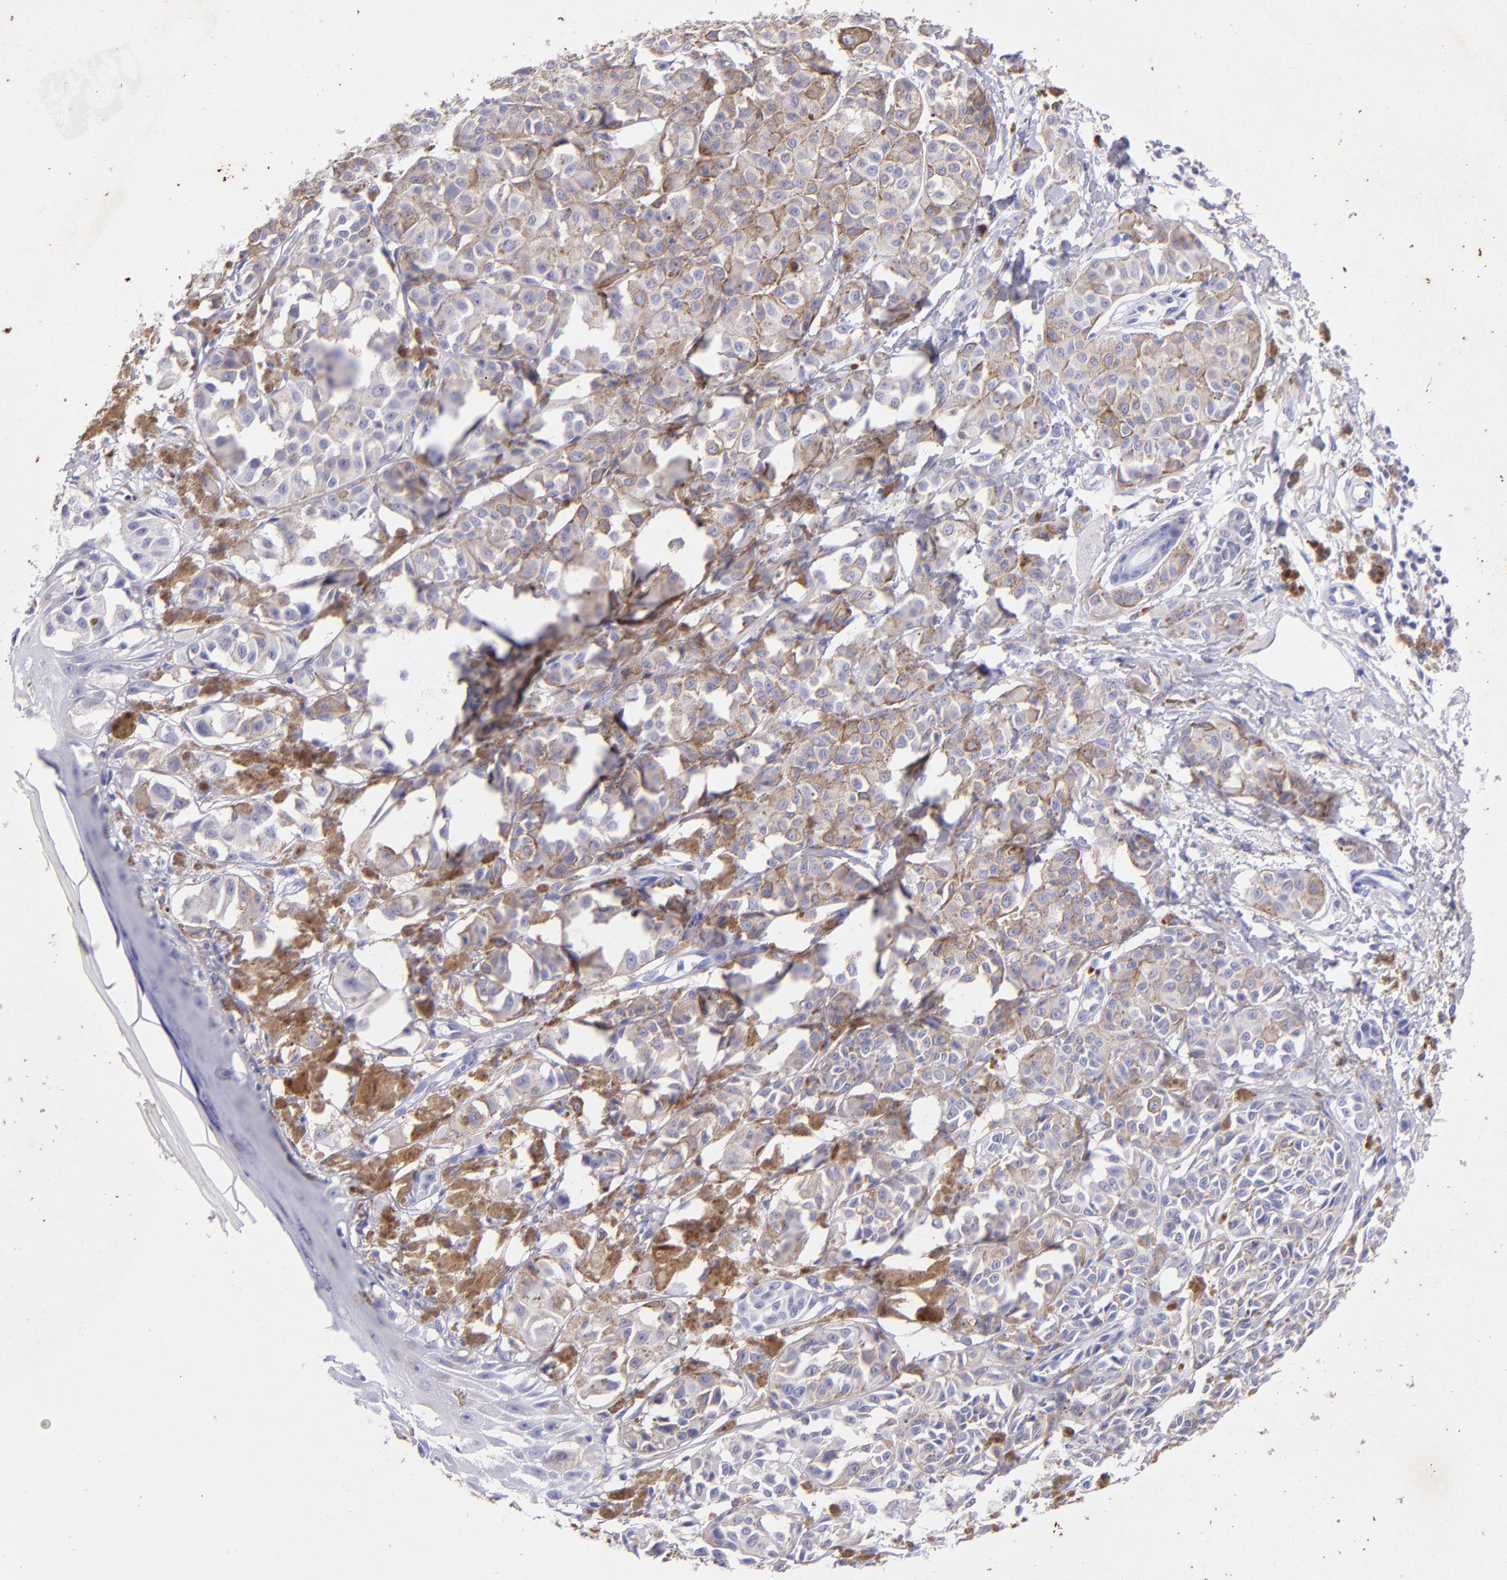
{"staining": {"intensity": "moderate", "quantity": "25%-75%", "location": "cytoplasmic/membranous"}, "tissue": "melanoma", "cell_type": "Tumor cells", "image_type": "cancer", "snomed": [{"axis": "morphology", "description": "Malignant melanoma, NOS"}, {"axis": "topography", "description": "Skin"}], "caption": "The image exhibits immunohistochemical staining of melanoma. There is moderate cytoplasmic/membranous positivity is appreciated in approximately 25%-75% of tumor cells. Using DAB (3,3'-diaminobenzidine) (brown) and hematoxylin (blue) stains, captured at high magnification using brightfield microscopy.", "gene": "UCHL1", "patient": {"sex": "male", "age": 76}}